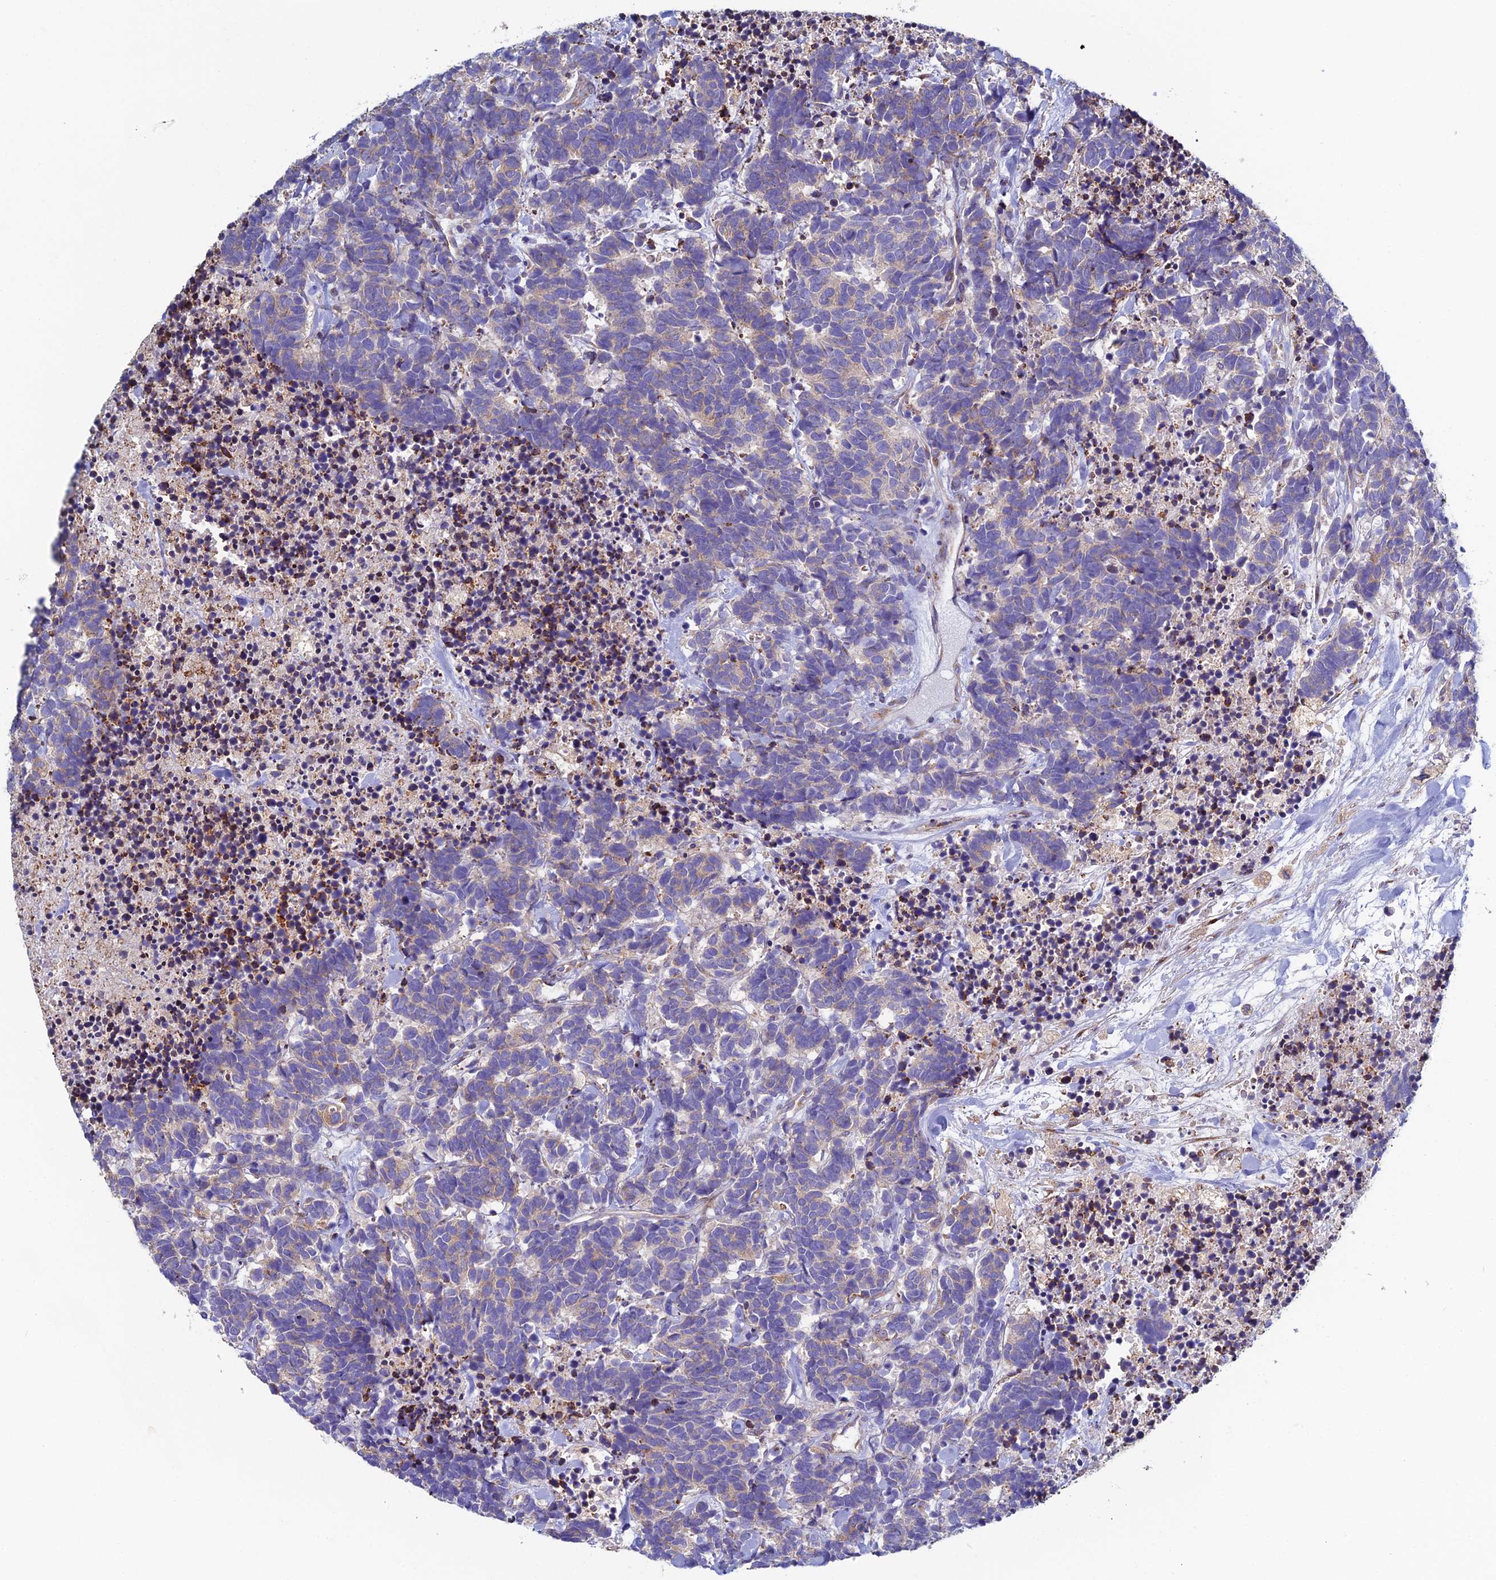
{"staining": {"intensity": "weak", "quantity": "25%-75%", "location": "cytoplasmic/membranous"}, "tissue": "carcinoid", "cell_type": "Tumor cells", "image_type": "cancer", "snomed": [{"axis": "morphology", "description": "Carcinoma, NOS"}, {"axis": "morphology", "description": "Carcinoid, malignant, NOS"}, {"axis": "topography", "description": "Prostate"}], "caption": "DAB immunohistochemical staining of carcinoid (malignant) exhibits weak cytoplasmic/membranous protein positivity in approximately 25%-75% of tumor cells.", "gene": "CLCN3", "patient": {"sex": "male", "age": 57}}